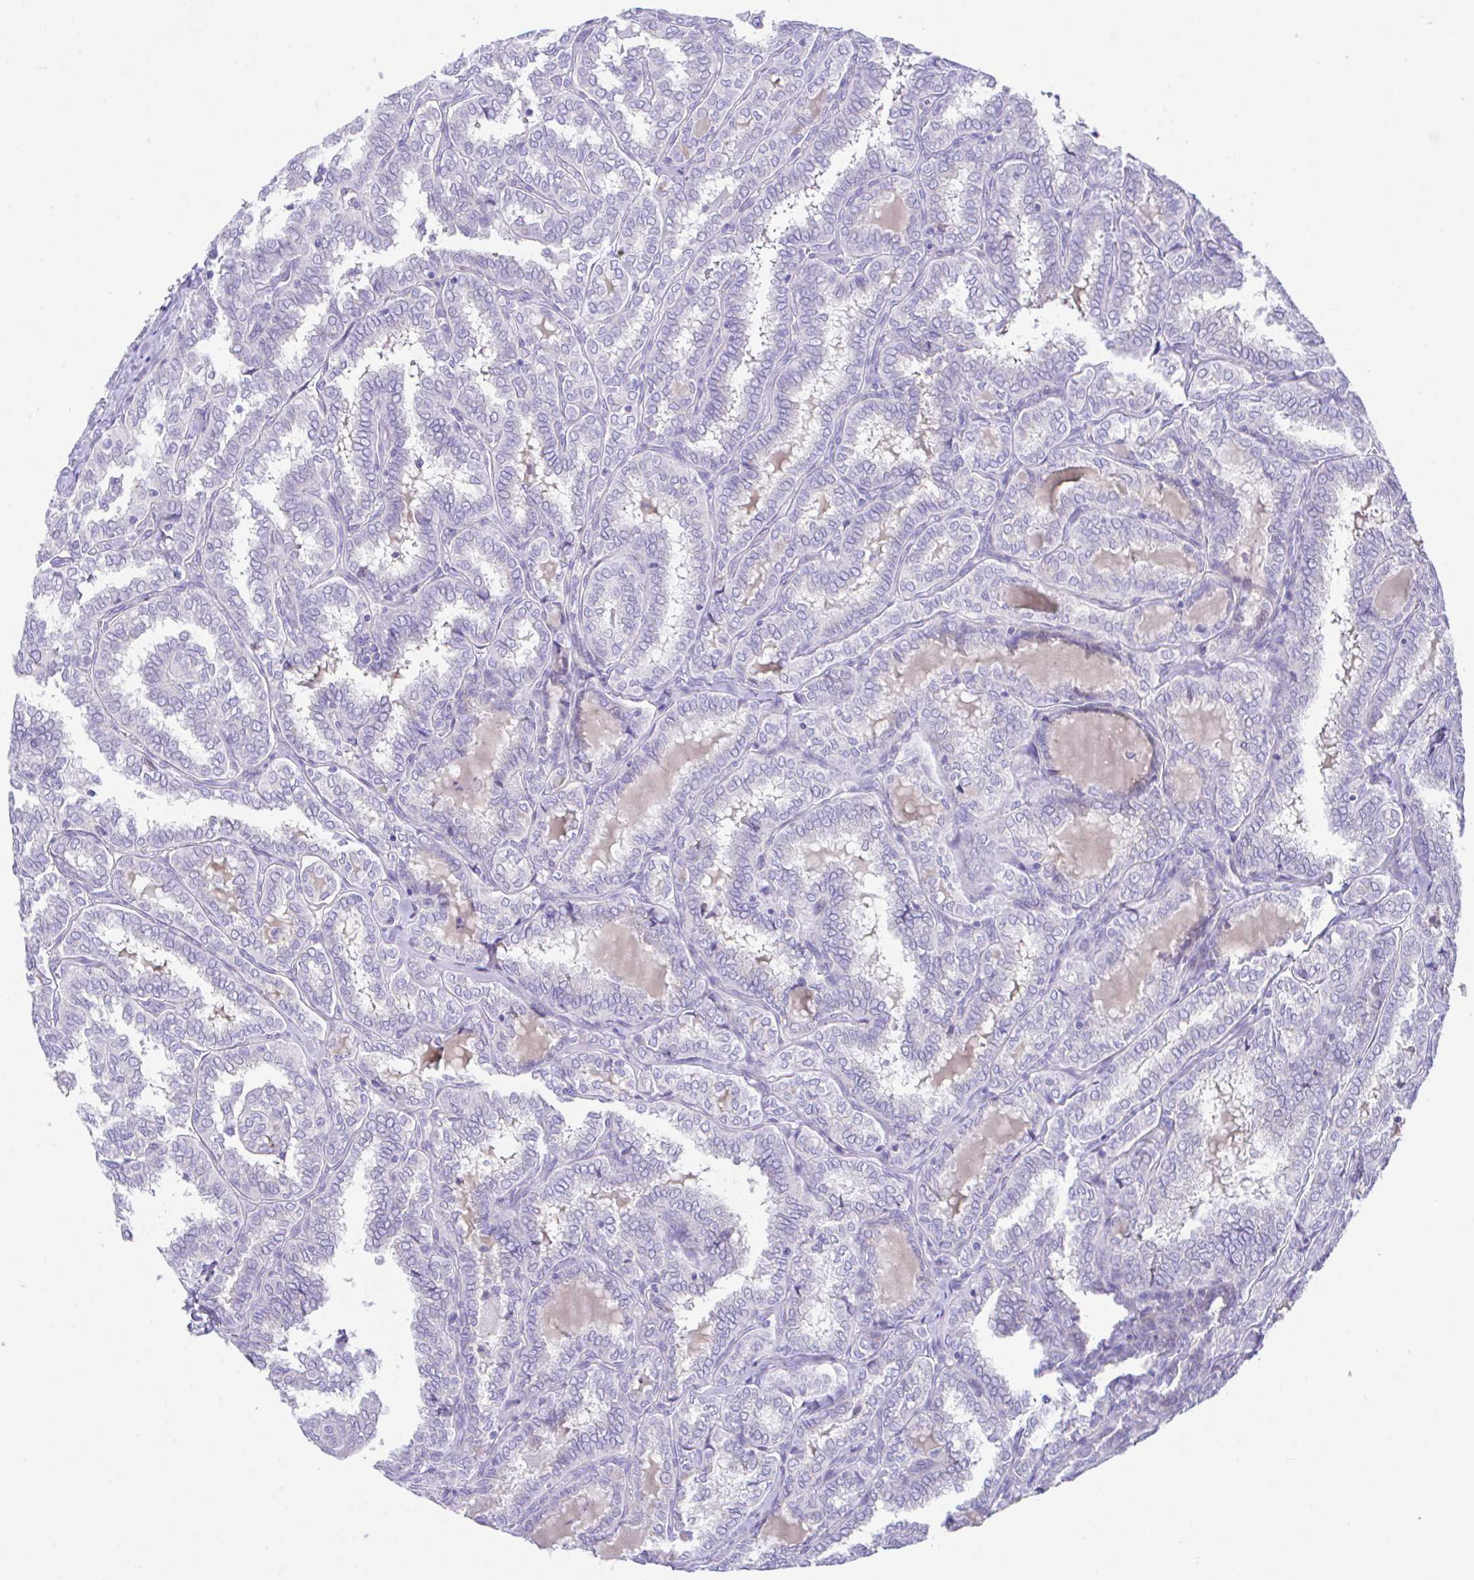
{"staining": {"intensity": "negative", "quantity": "none", "location": "none"}, "tissue": "thyroid cancer", "cell_type": "Tumor cells", "image_type": "cancer", "snomed": [{"axis": "morphology", "description": "Papillary adenocarcinoma, NOS"}, {"axis": "topography", "description": "Thyroid gland"}], "caption": "This is an immunohistochemistry photomicrograph of human thyroid cancer (papillary adenocarcinoma). There is no expression in tumor cells.", "gene": "SLC16A6", "patient": {"sex": "female", "age": 30}}